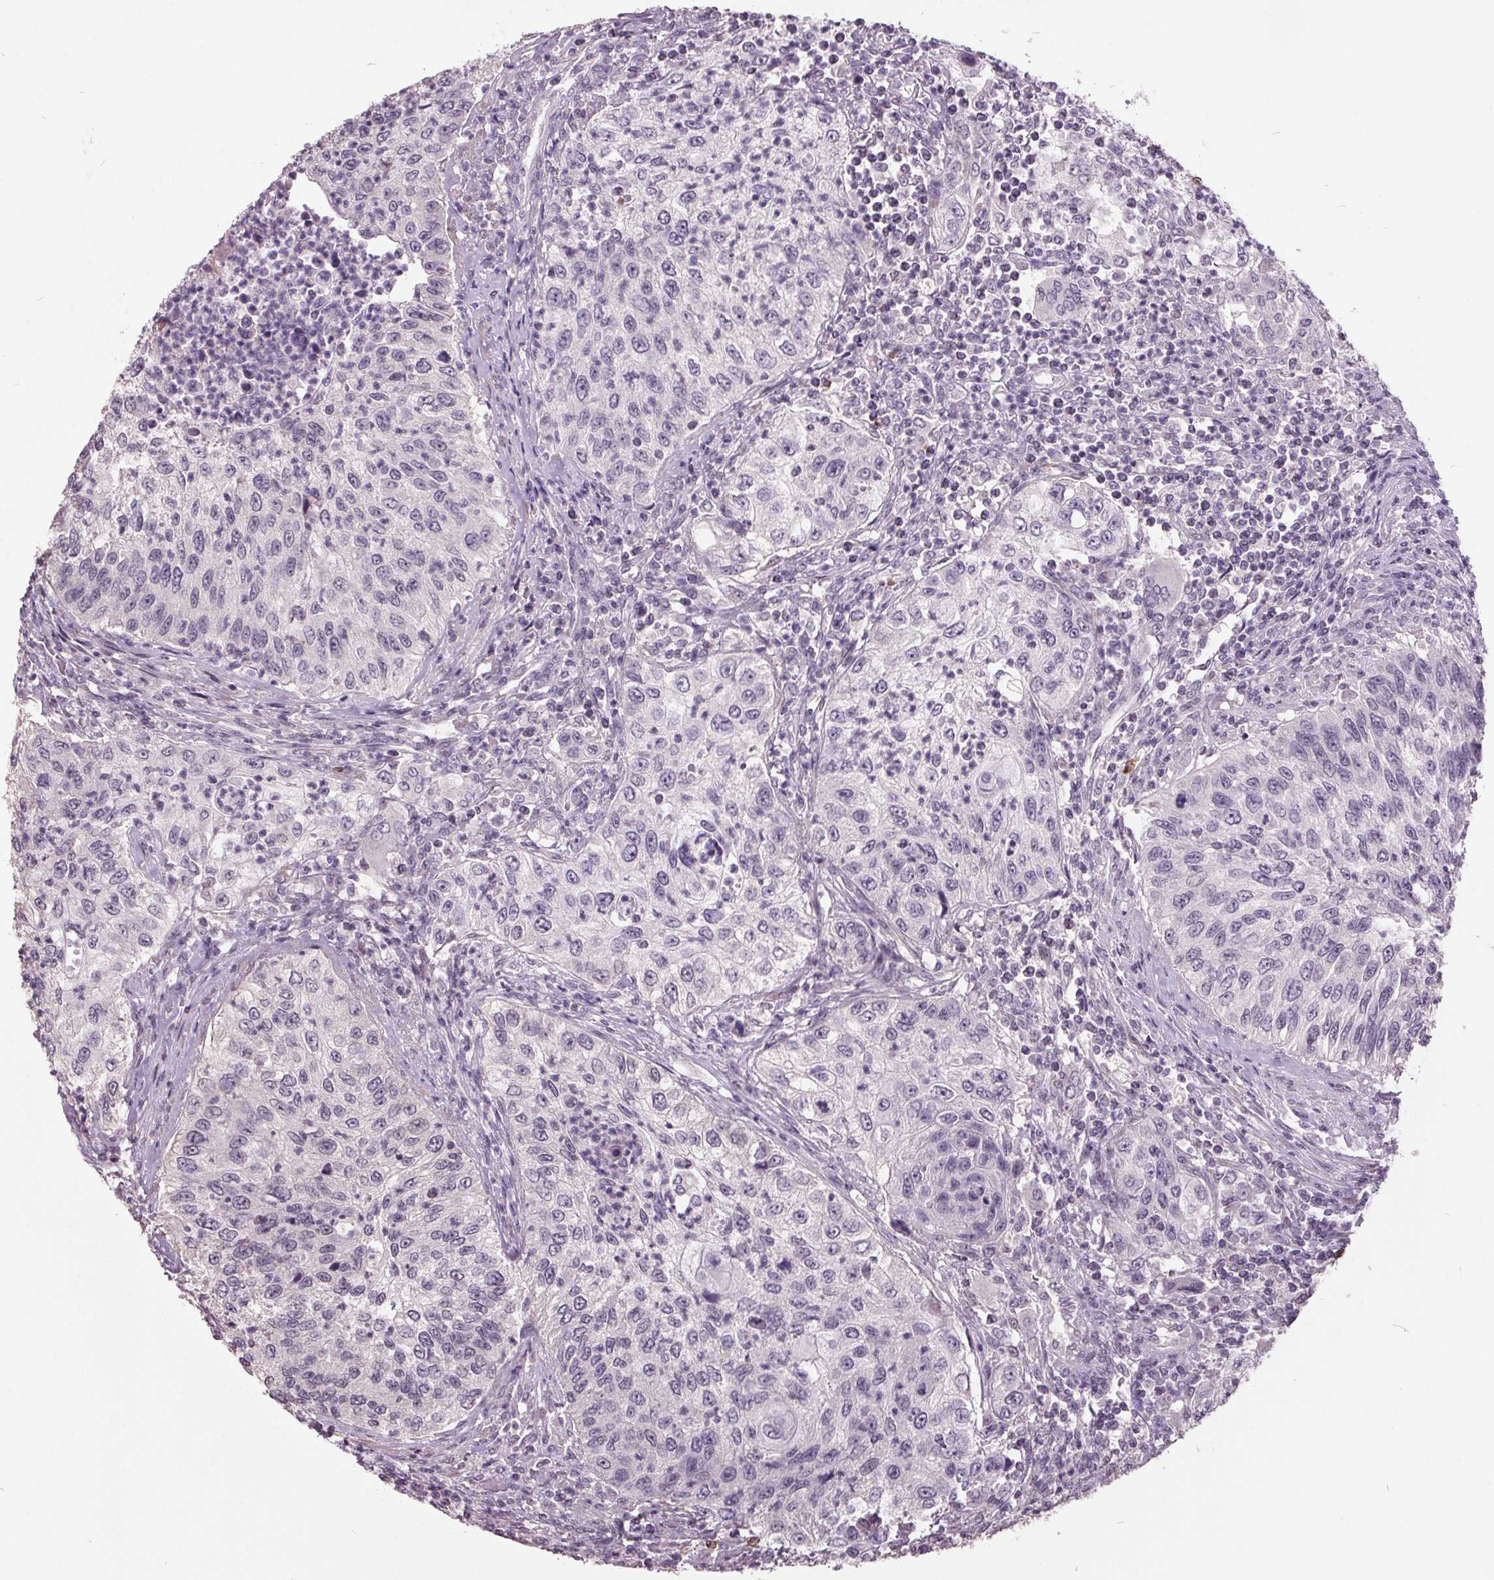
{"staining": {"intensity": "negative", "quantity": "none", "location": "none"}, "tissue": "urothelial cancer", "cell_type": "Tumor cells", "image_type": "cancer", "snomed": [{"axis": "morphology", "description": "Urothelial carcinoma, High grade"}, {"axis": "topography", "description": "Urinary bladder"}], "caption": "Immunohistochemistry image of neoplastic tissue: human high-grade urothelial carcinoma stained with DAB shows no significant protein staining in tumor cells.", "gene": "C2orf16", "patient": {"sex": "female", "age": 60}}